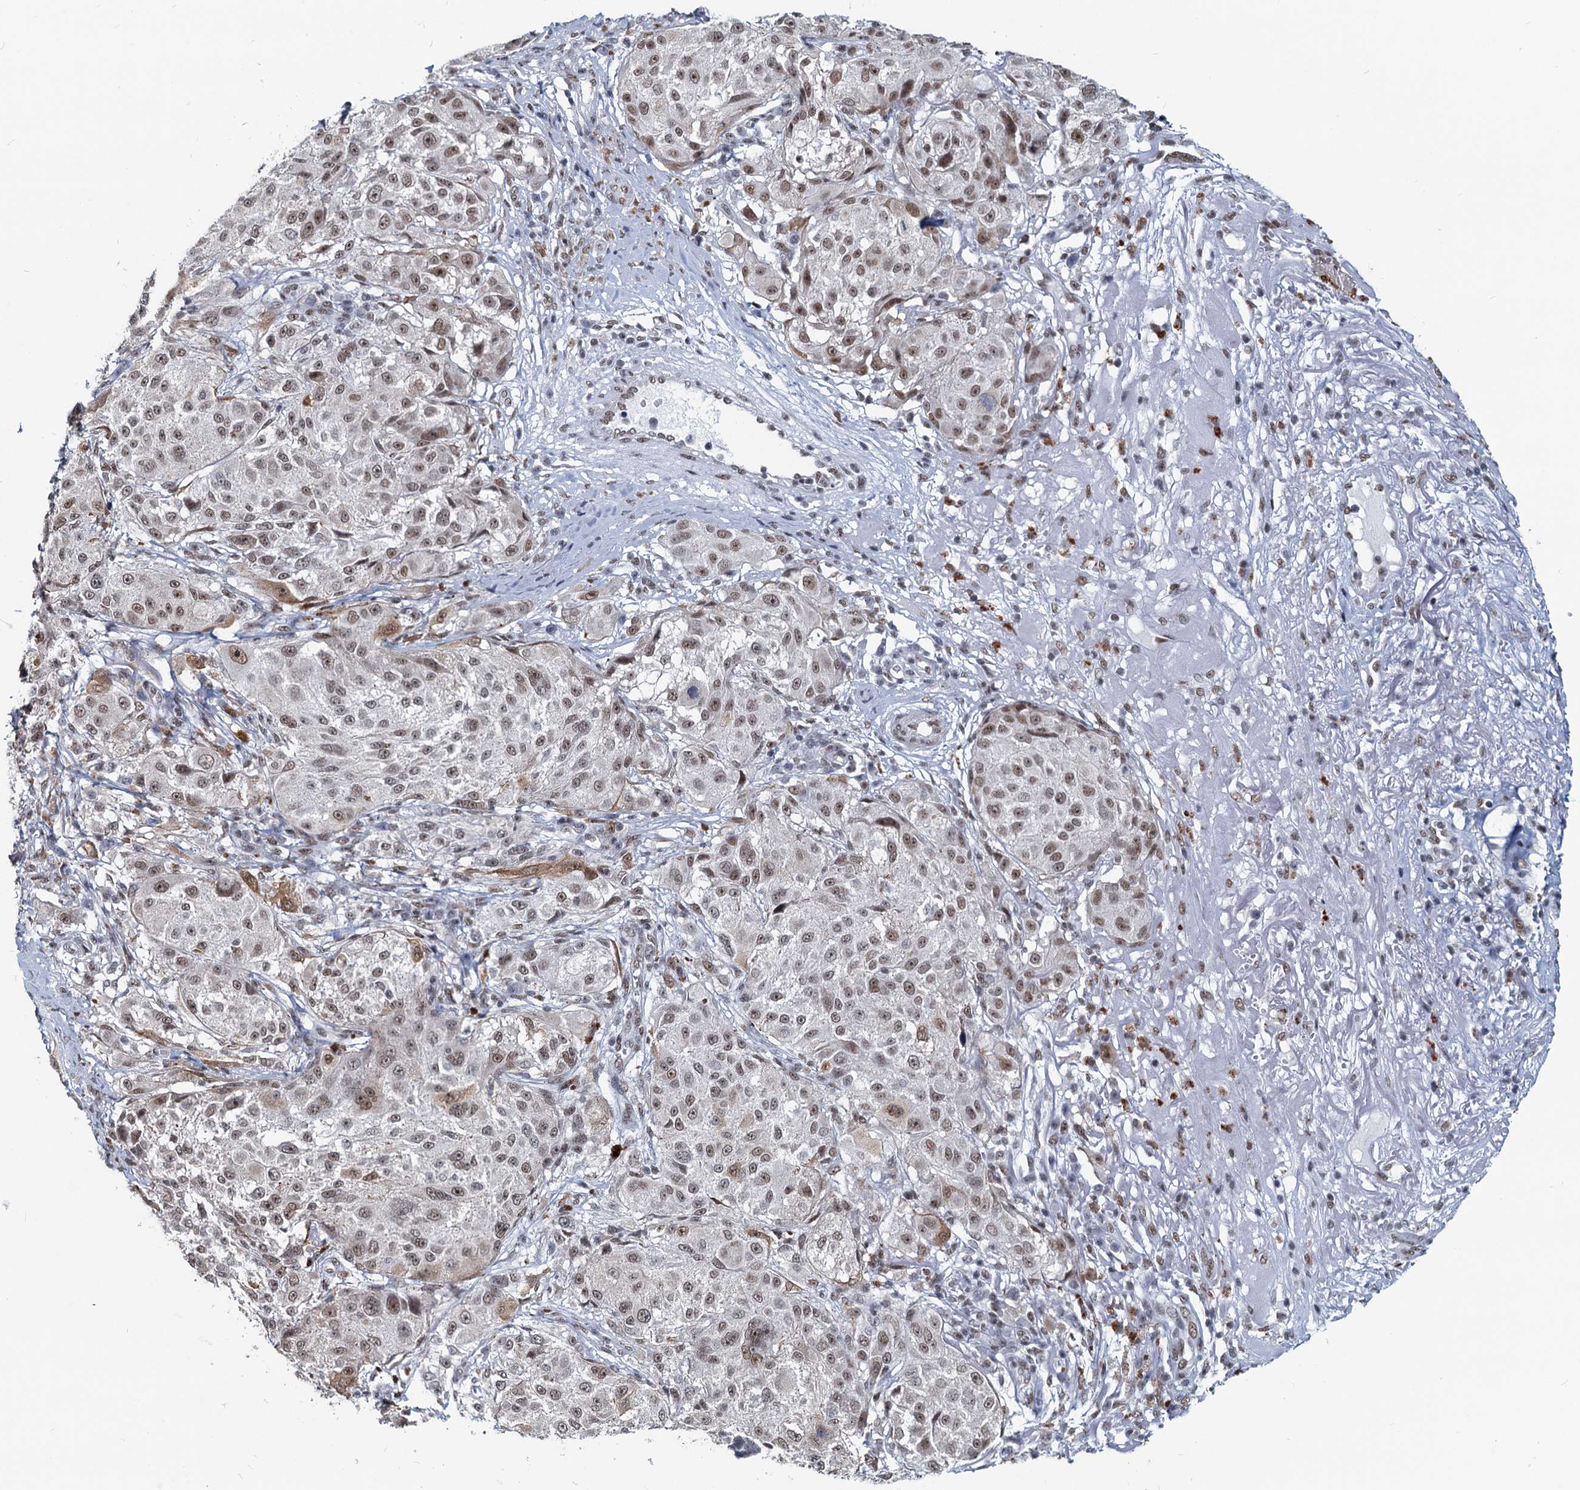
{"staining": {"intensity": "moderate", "quantity": ">75%", "location": "nuclear"}, "tissue": "melanoma", "cell_type": "Tumor cells", "image_type": "cancer", "snomed": [{"axis": "morphology", "description": "Necrosis, NOS"}, {"axis": "morphology", "description": "Malignant melanoma, NOS"}, {"axis": "topography", "description": "Skin"}], "caption": "Immunohistochemical staining of malignant melanoma displays medium levels of moderate nuclear expression in approximately >75% of tumor cells.", "gene": "METTL14", "patient": {"sex": "female", "age": 87}}